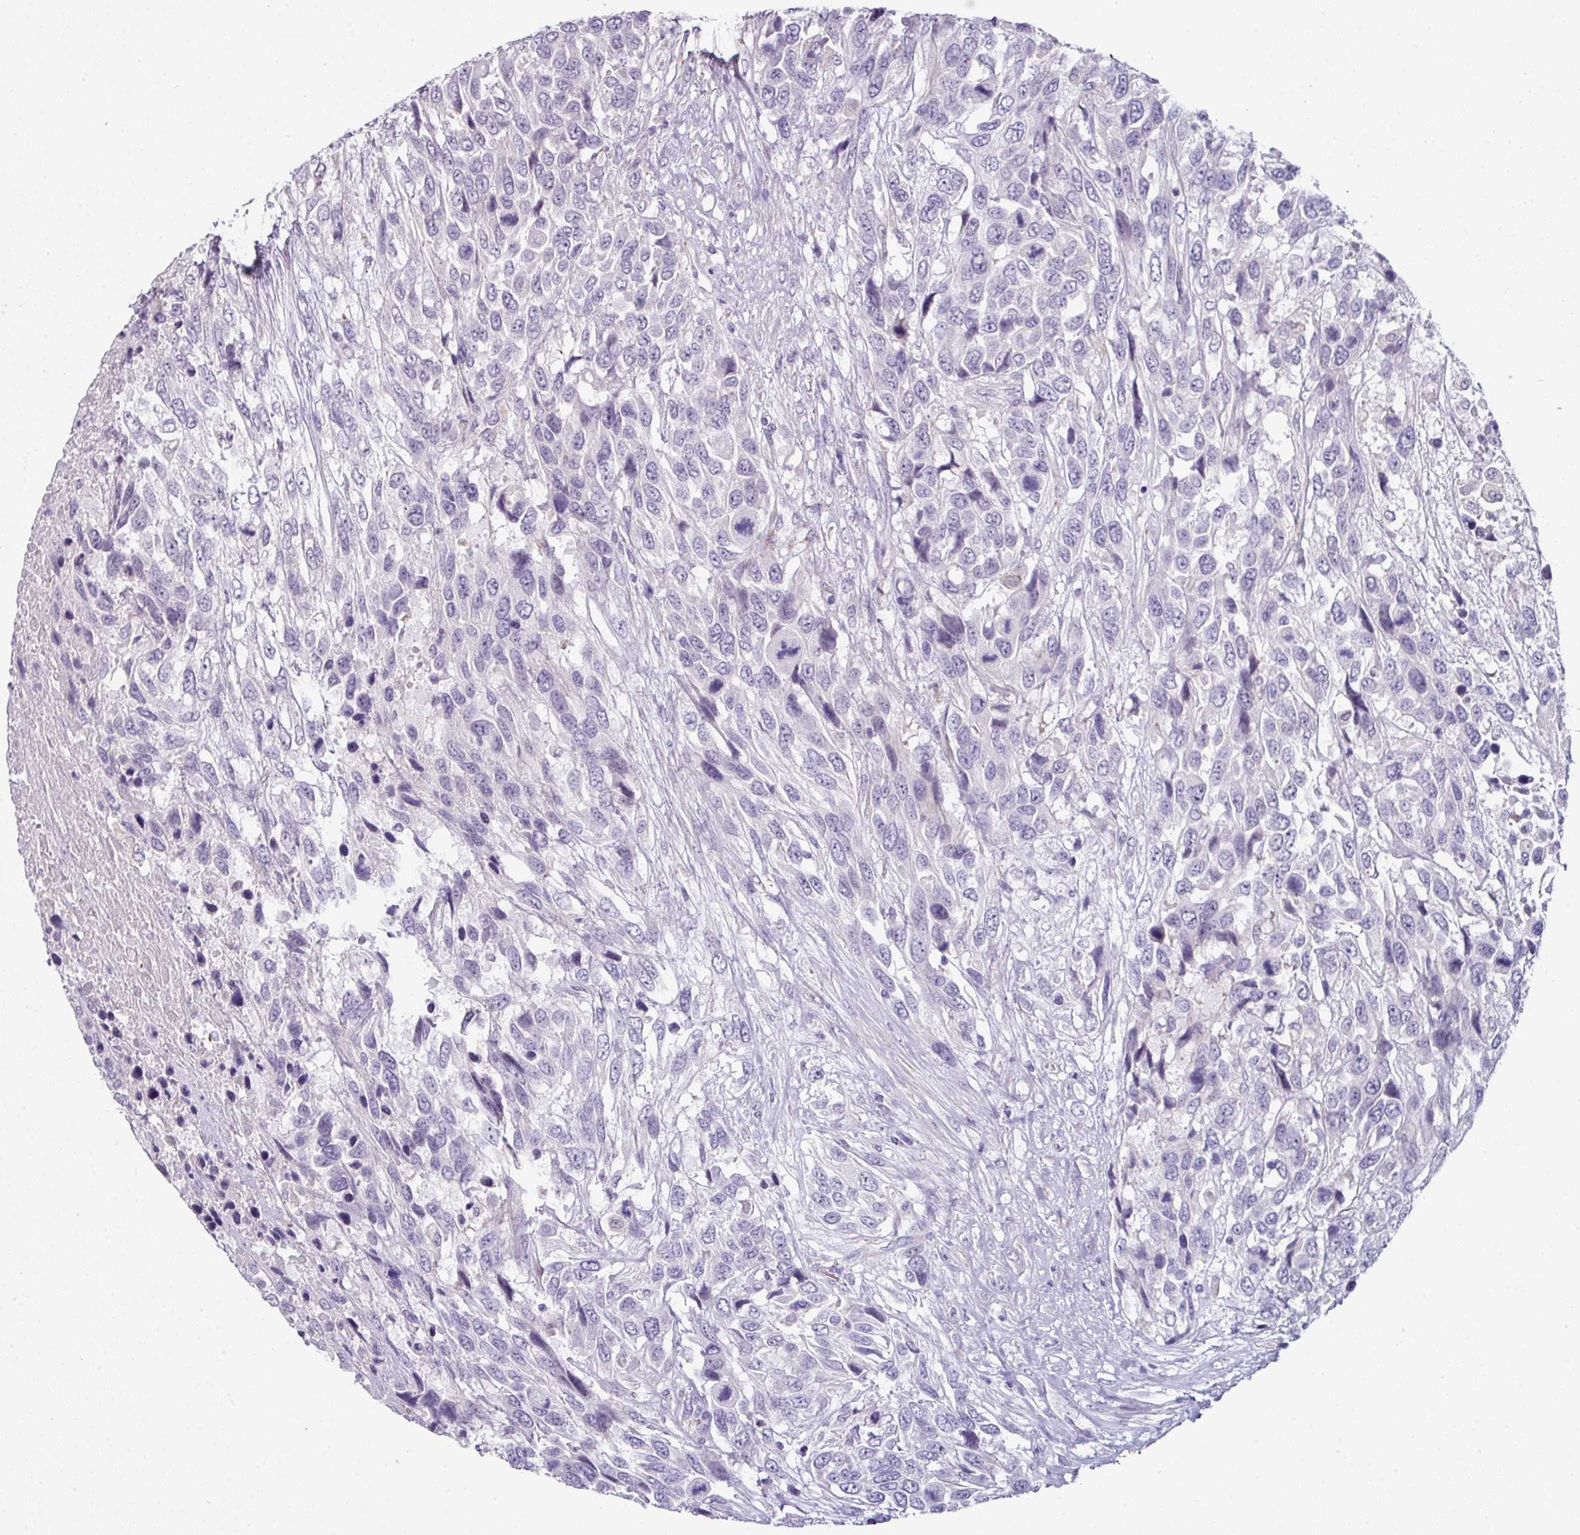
{"staining": {"intensity": "negative", "quantity": "none", "location": "none"}, "tissue": "urothelial cancer", "cell_type": "Tumor cells", "image_type": "cancer", "snomed": [{"axis": "morphology", "description": "Urothelial carcinoma, High grade"}, {"axis": "topography", "description": "Urinary bladder"}], "caption": "A histopathology image of urothelial cancer stained for a protein shows no brown staining in tumor cells.", "gene": "EYA3", "patient": {"sex": "female", "age": 70}}